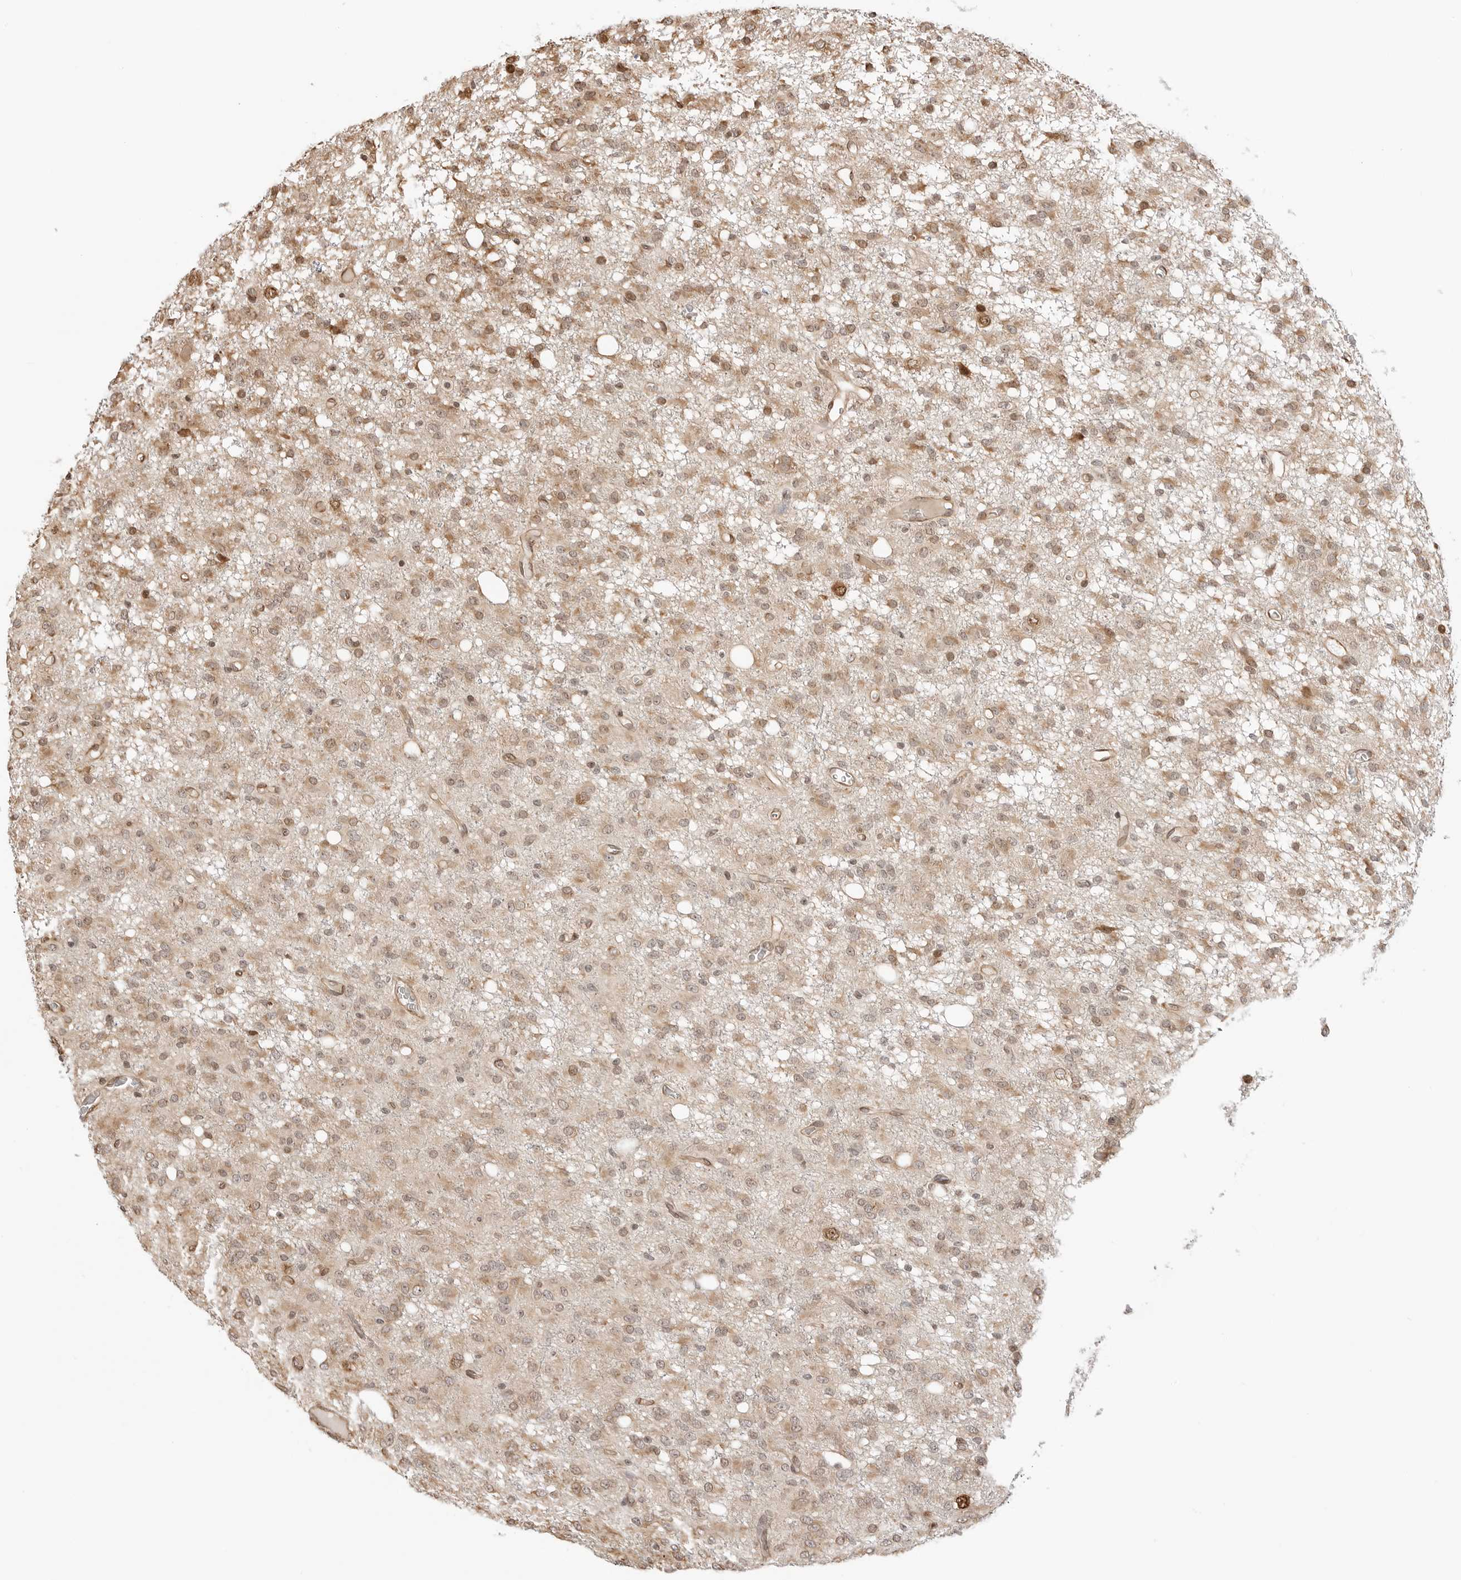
{"staining": {"intensity": "weak", "quantity": "25%-75%", "location": "nuclear"}, "tissue": "glioma", "cell_type": "Tumor cells", "image_type": "cancer", "snomed": [{"axis": "morphology", "description": "Glioma, malignant, High grade"}, {"axis": "topography", "description": "Brain"}], "caption": "Immunohistochemistry (IHC) (DAB) staining of malignant glioma (high-grade) demonstrates weak nuclear protein positivity in about 25%-75% of tumor cells. (DAB IHC, brown staining for protein, blue staining for nuclei).", "gene": "FKBP14", "patient": {"sex": "female", "age": 59}}